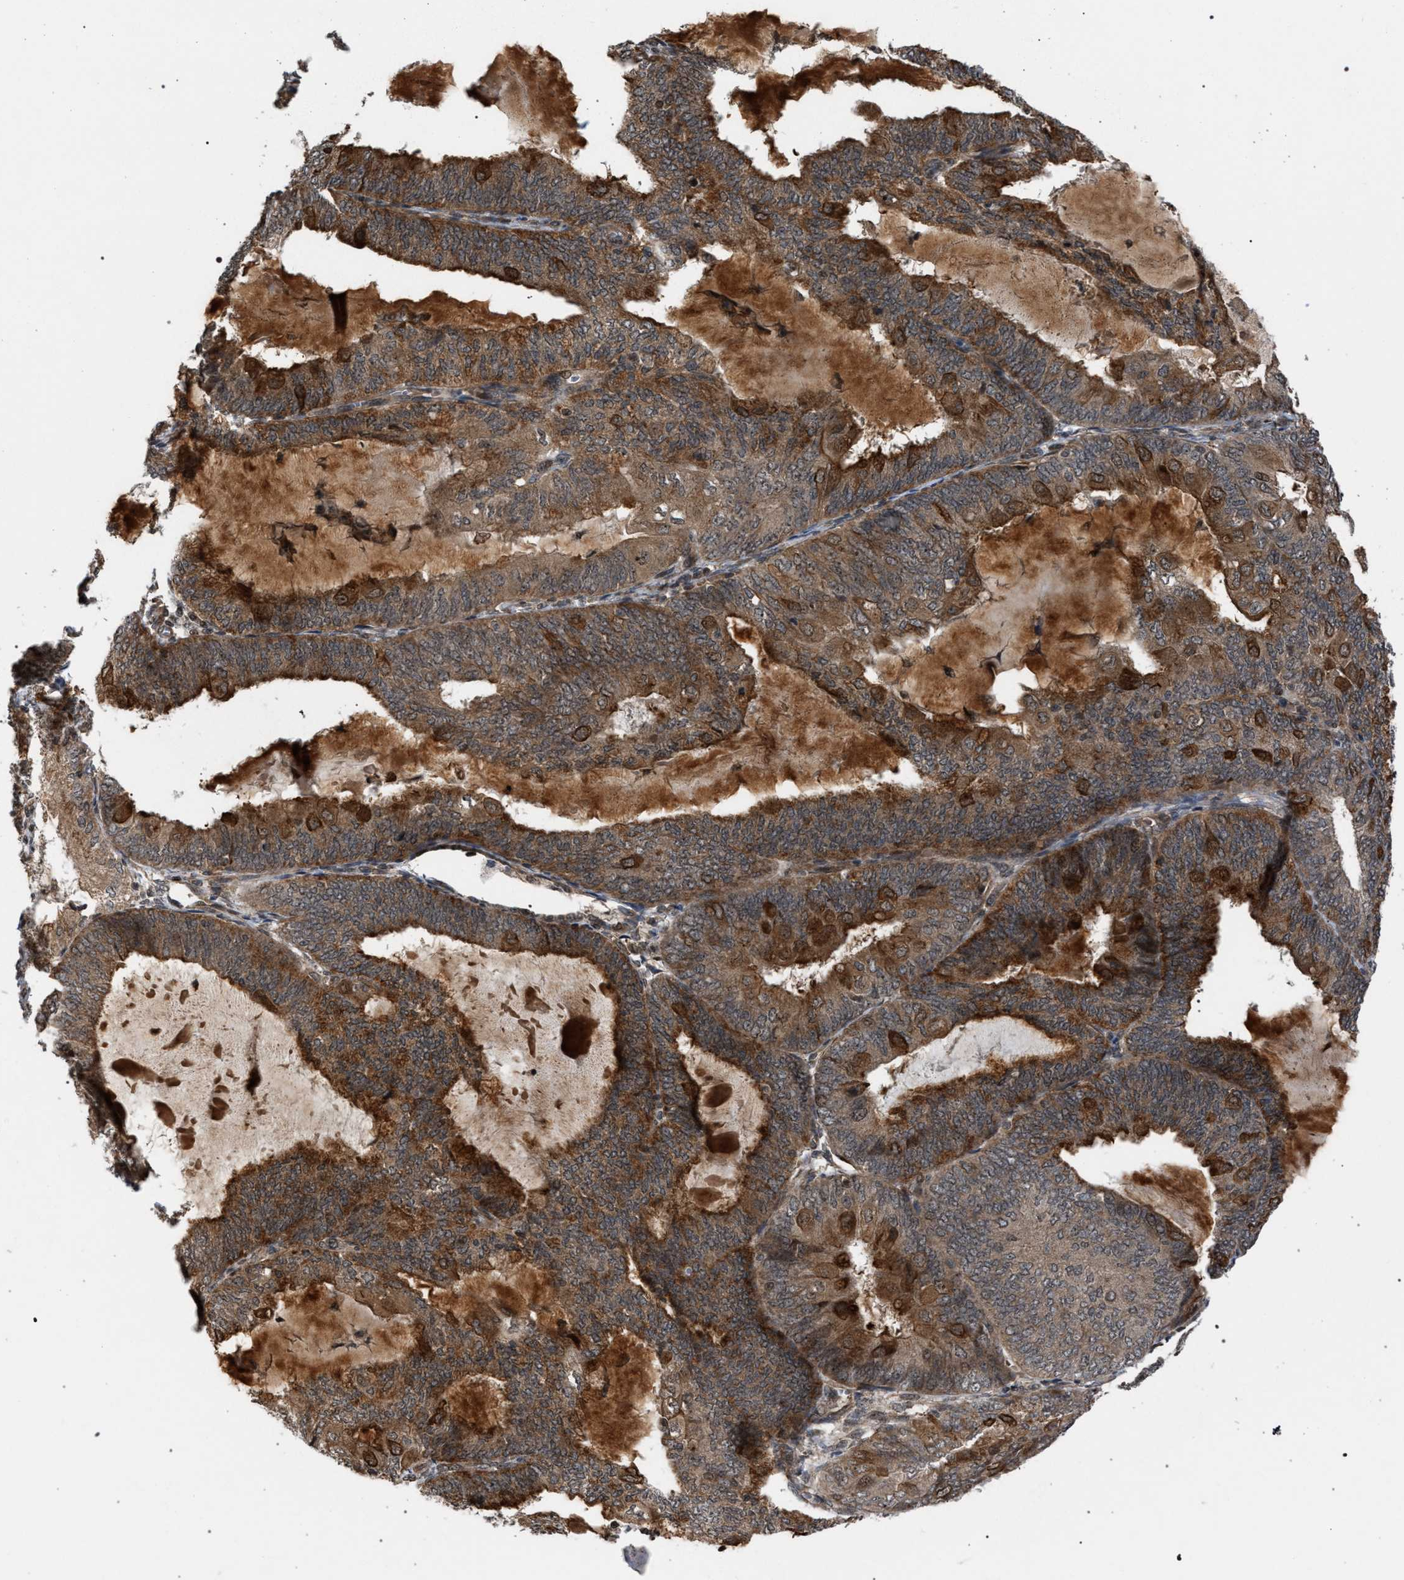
{"staining": {"intensity": "strong", "quantity": ">75%", "location": "cytoplasmic/membranous"}, "tissue": "endometrial cancer", "cell_type": "Tumor cells", "image_type": "cancer", "snomed": [{"axis": "morphology", "description": "Adenocarcinoma, NOS"}, {"axis": "topography", "description": "Endometrium"}], "caption": "Protein staining of adenocarcinoma (endometrial) tissue demonstrates strong cytoplasmic/membranous positivity in approximately >75% of tumor cells.", "gene": "IRAK4", "patient": {"sex": "female", "age": 81}}